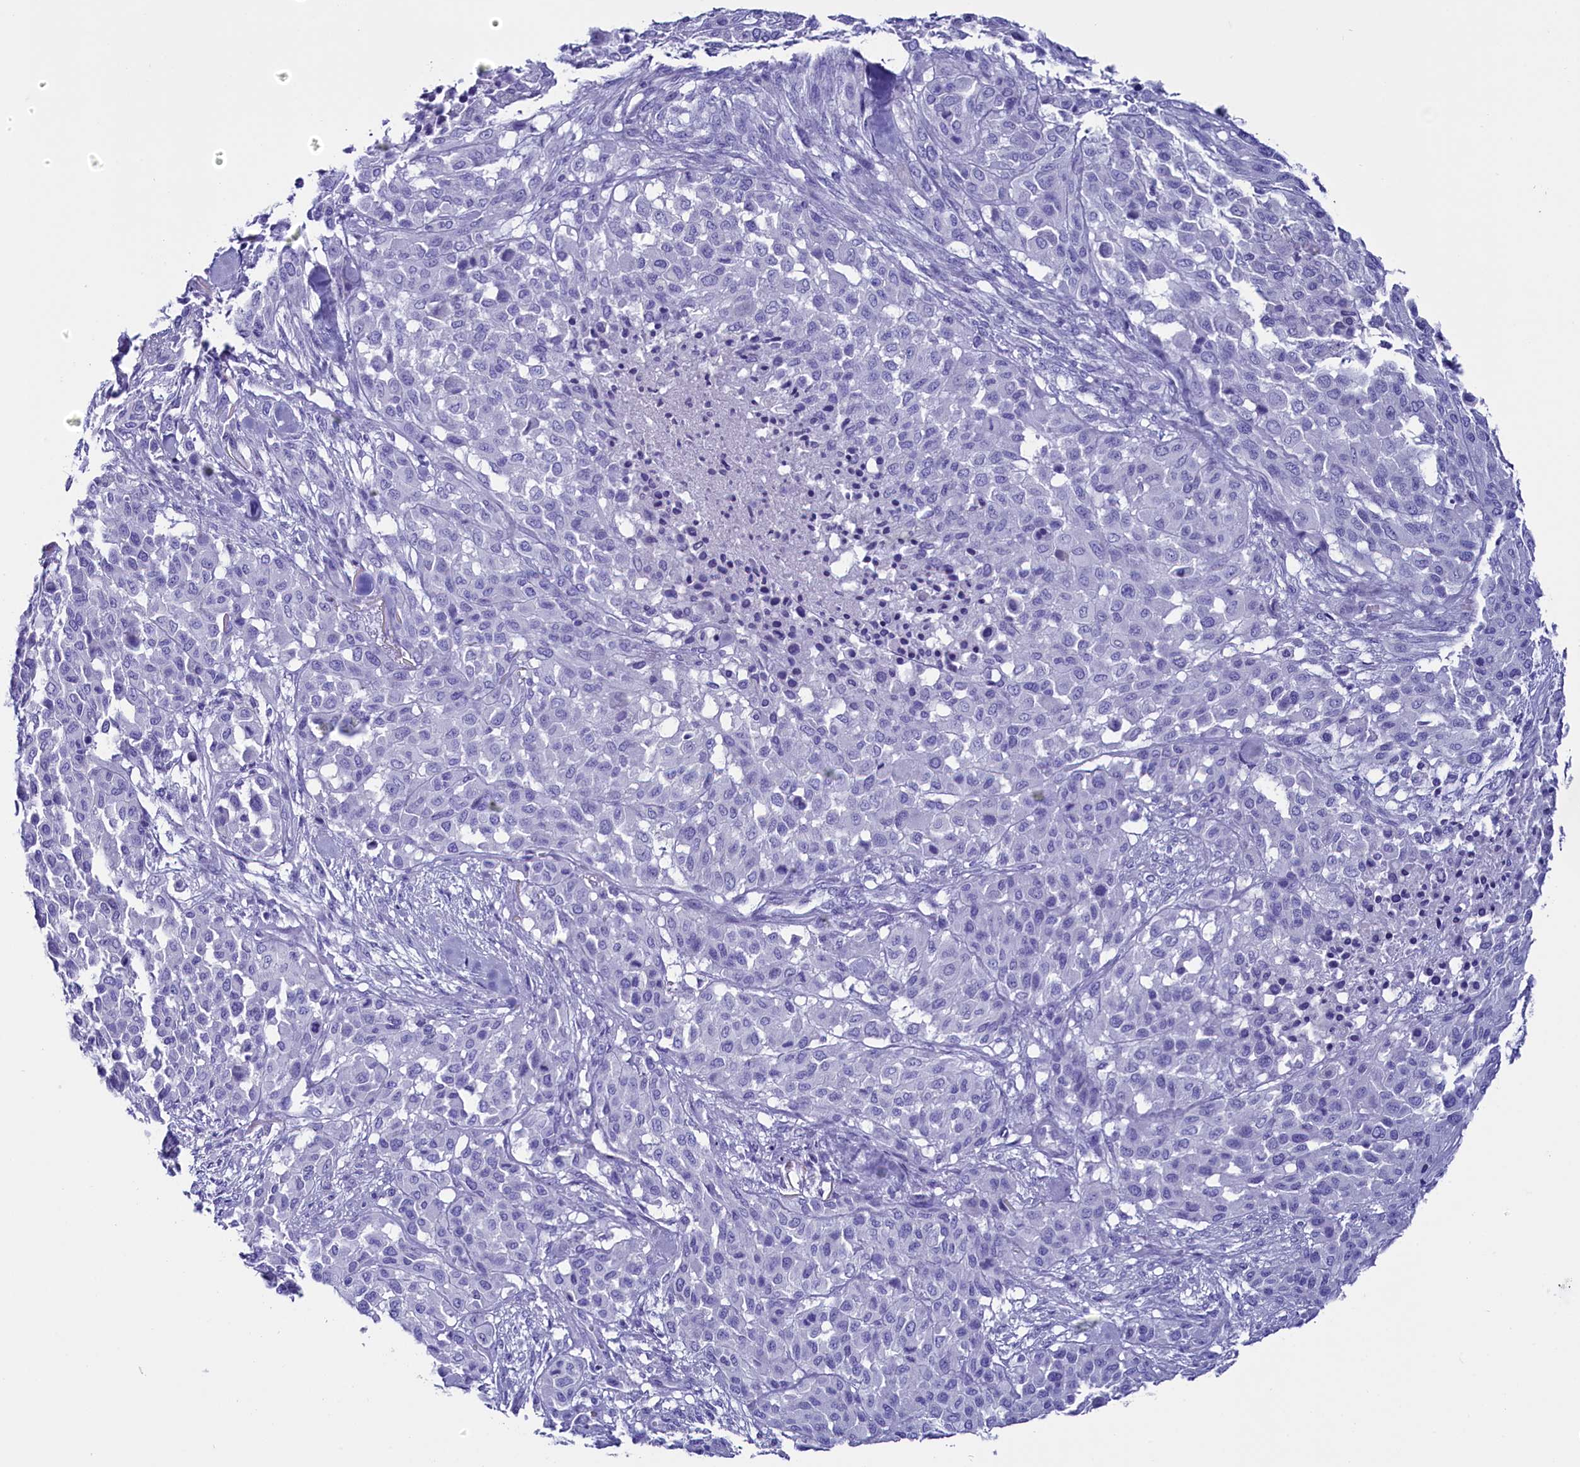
{"staining": {"intensity": "negative", "quantity": "none", "location": "none"}, "tissue": "melanoma", "cell_type": "Tumor cells", "image_type": "cancer", "snomed": [{"axis": "morphology", "description": "Malignant melanoma, Metastatic site"}, {"axis": "topography", "description": "Skin"}], "caption": "DAB immunohistochemical staining of human melanoma exhibits no significant staining in tumor cells.", "gene": "ANKRD29", "patient": {"sex": "female", "age": 81}}